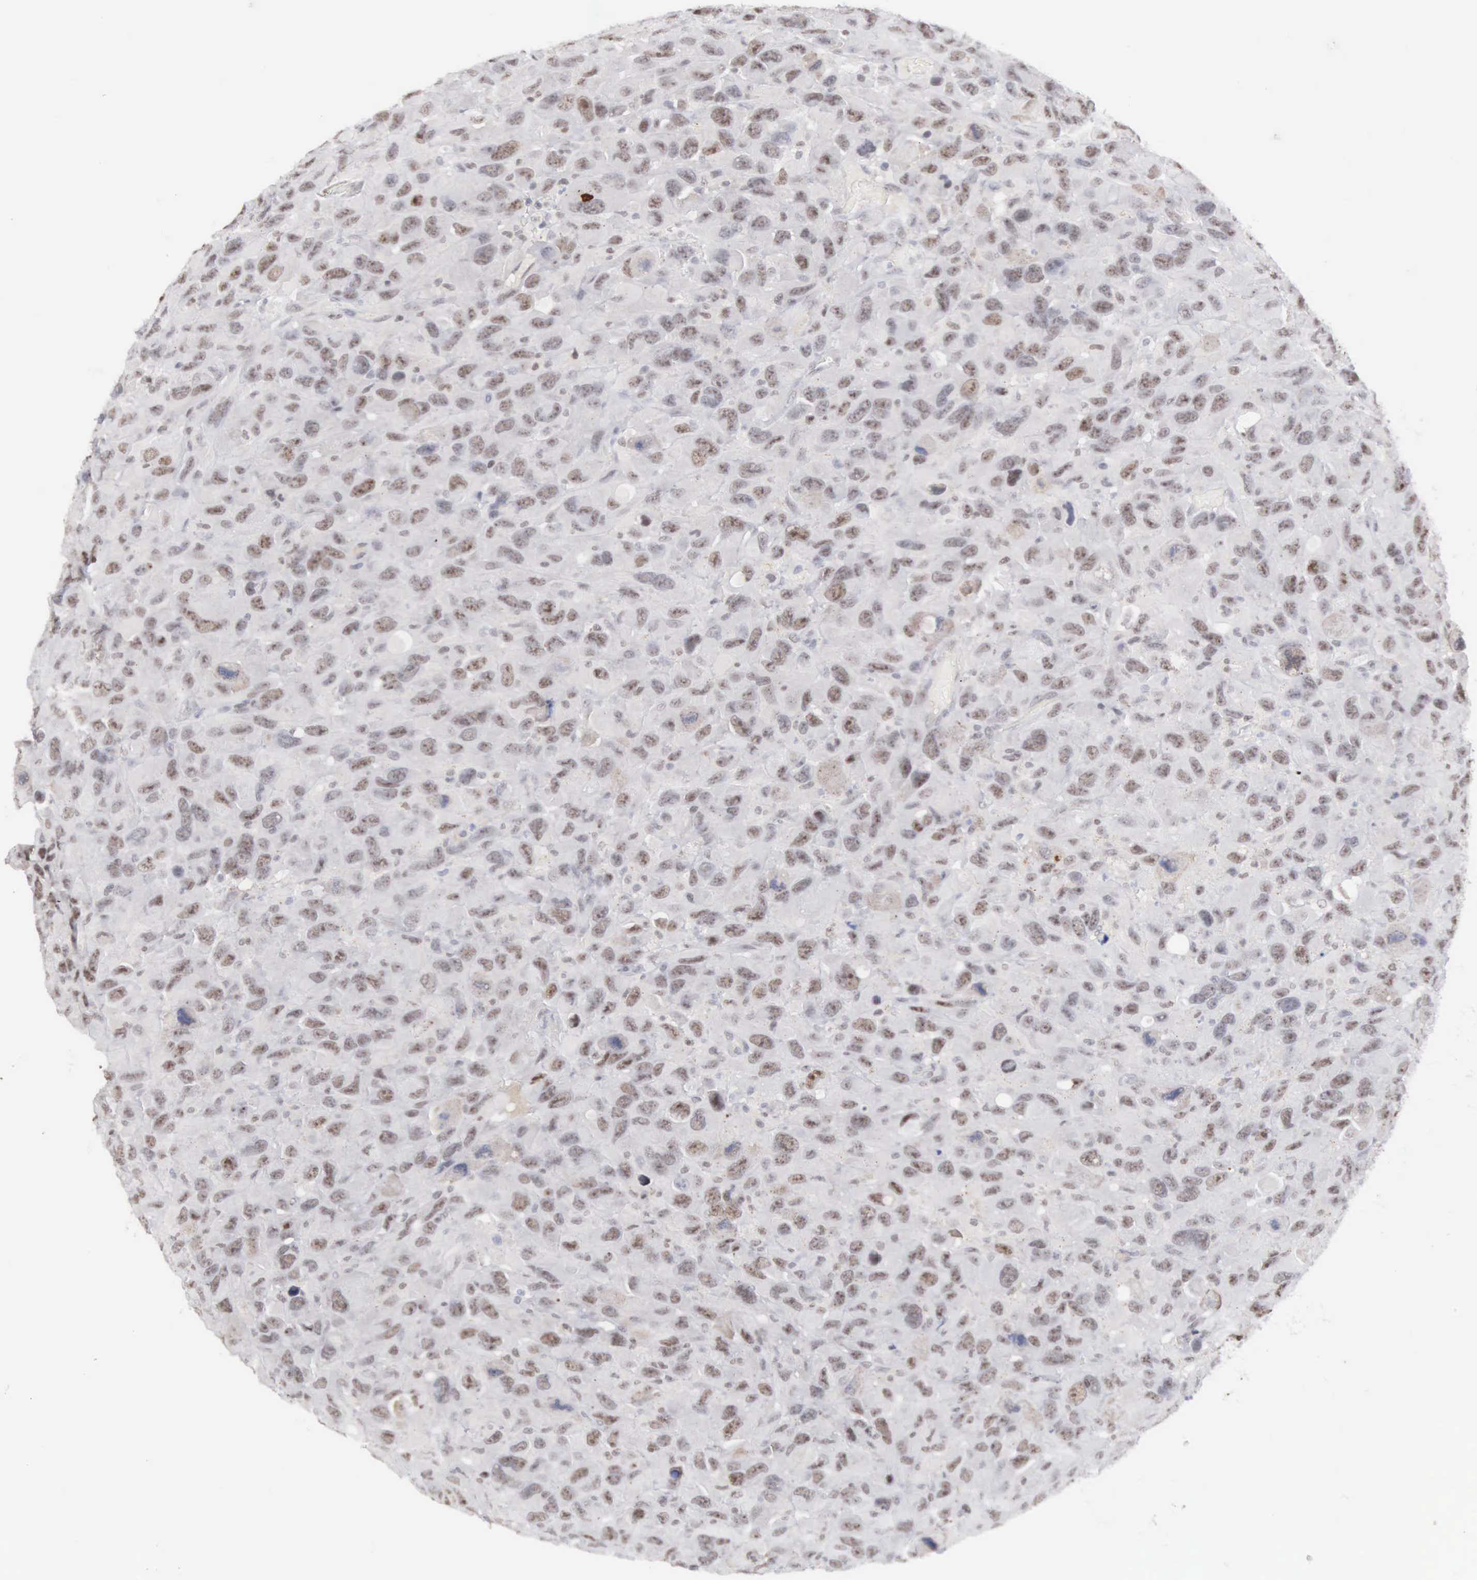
{"staining": {"intensity": "moderate", "quantity": "25%-75%", "location": "nuclear"}, "tissue": "renal cancer", "cell_type": "Tumor cells", "image_type": "cancer", "snomed": [{"axis": "morphology", "description": "Adenocarcinoma, NOS"}, {"axis": "topography", "description": "Kidney"}], "caption": "IHC (DAB (3,3'-diaminobenzidine)) staining of human adenocarcinoma (renal) exhibits moderate nuclear protein positivity in about 25%-75% of tumor cells. The staining was performed using DAB (3,3'-diaminobenzidine), with brown indicating positive protein expression. Nuclei are stained blue with hematoxylin.", "gene": "MNAT1", "patient": {"sex": "male", "age": 79}}